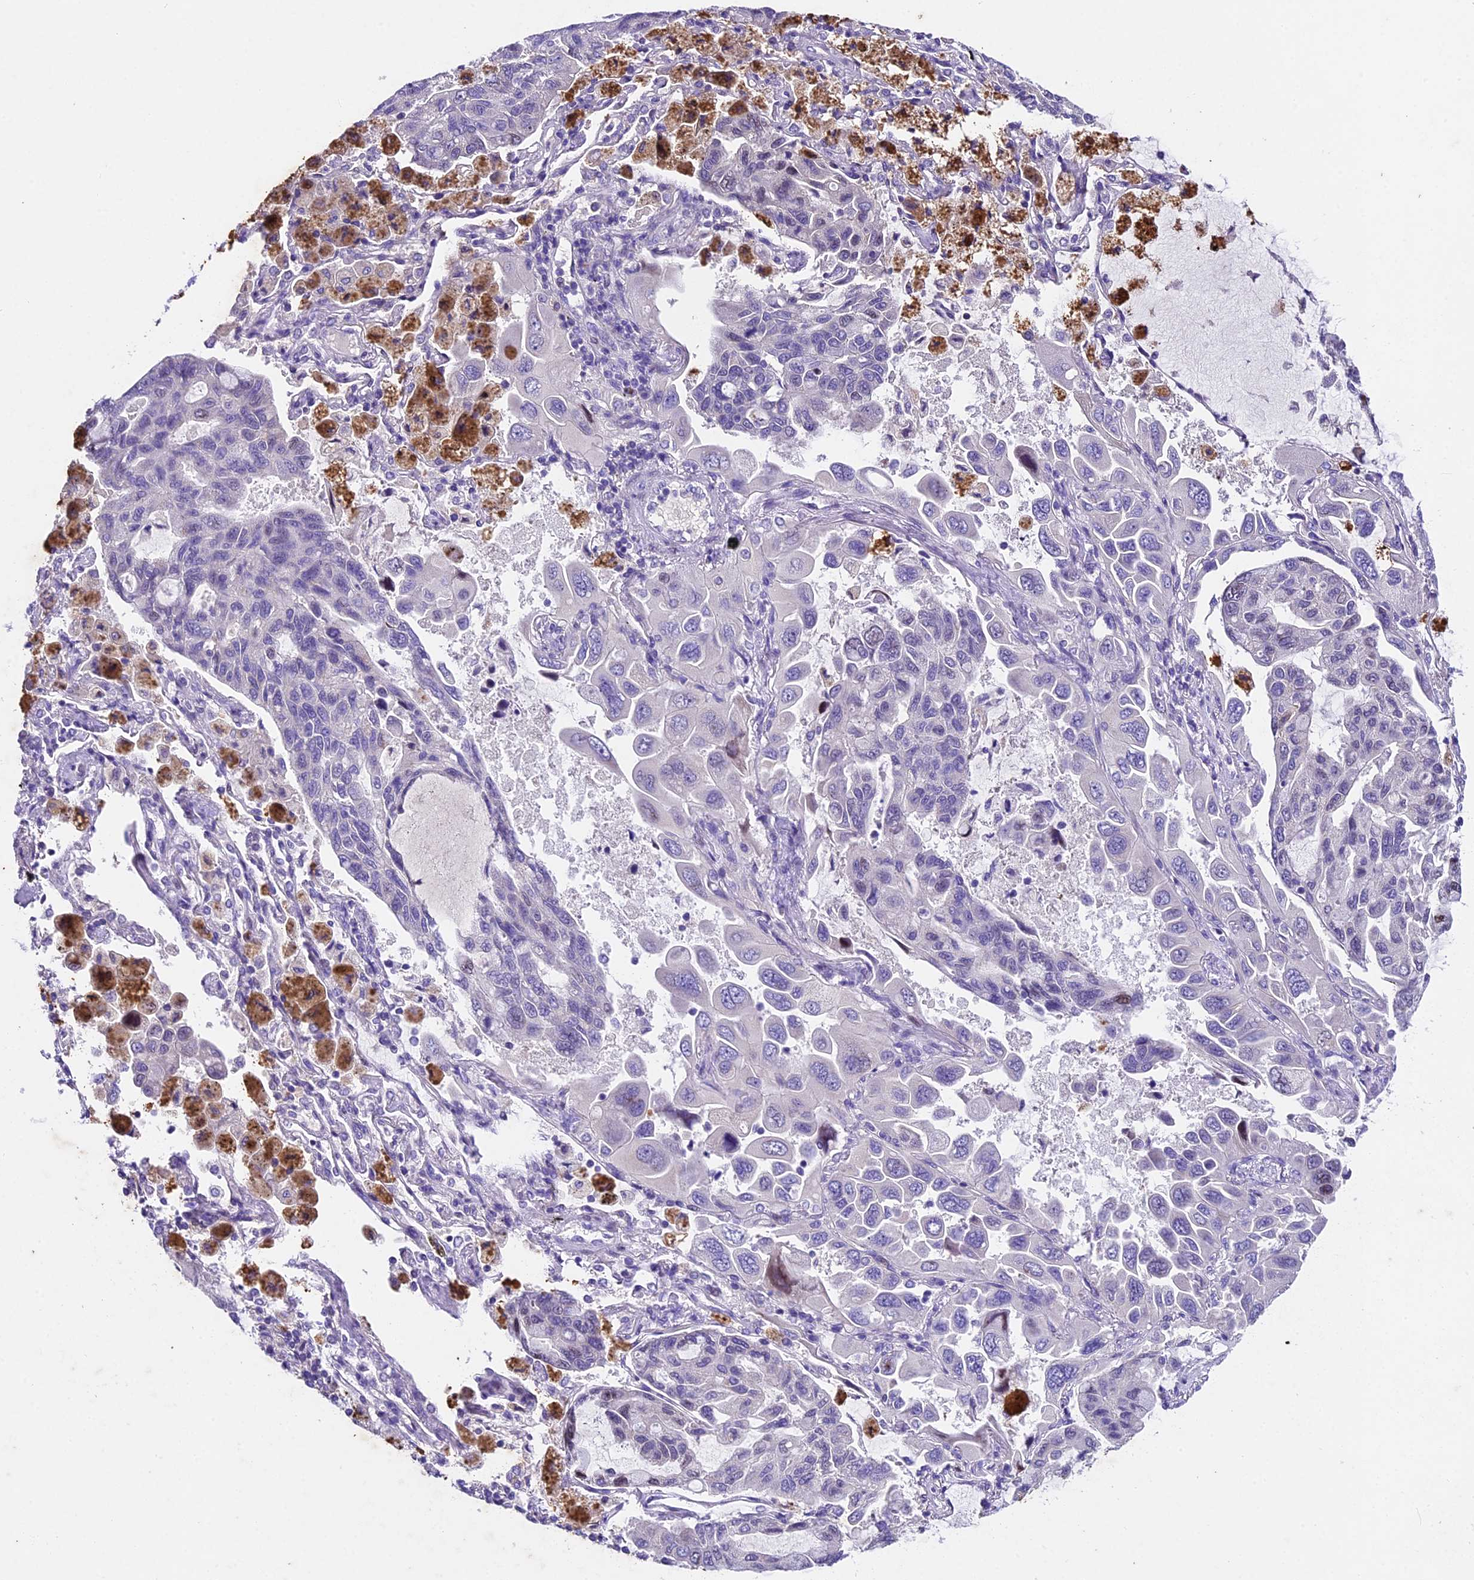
{"staining": {"intensity": "negative", "quantity": "none", "location": "none"}, "tissue": "lung cancer", "cell_type": "Tumor cells", "image_type": "cancer", "snomed": [{"axis": "morphology", "description": "Adenocarcinoma, NOS"}, {"axis": "topography", "description": "Lung"}], "caption": "The image demonstrates no significant positivity in tumor cells of adenocarcinoma (lung).", "gene": "IFT140", "patient": {"sex": "male", "age": 64}}